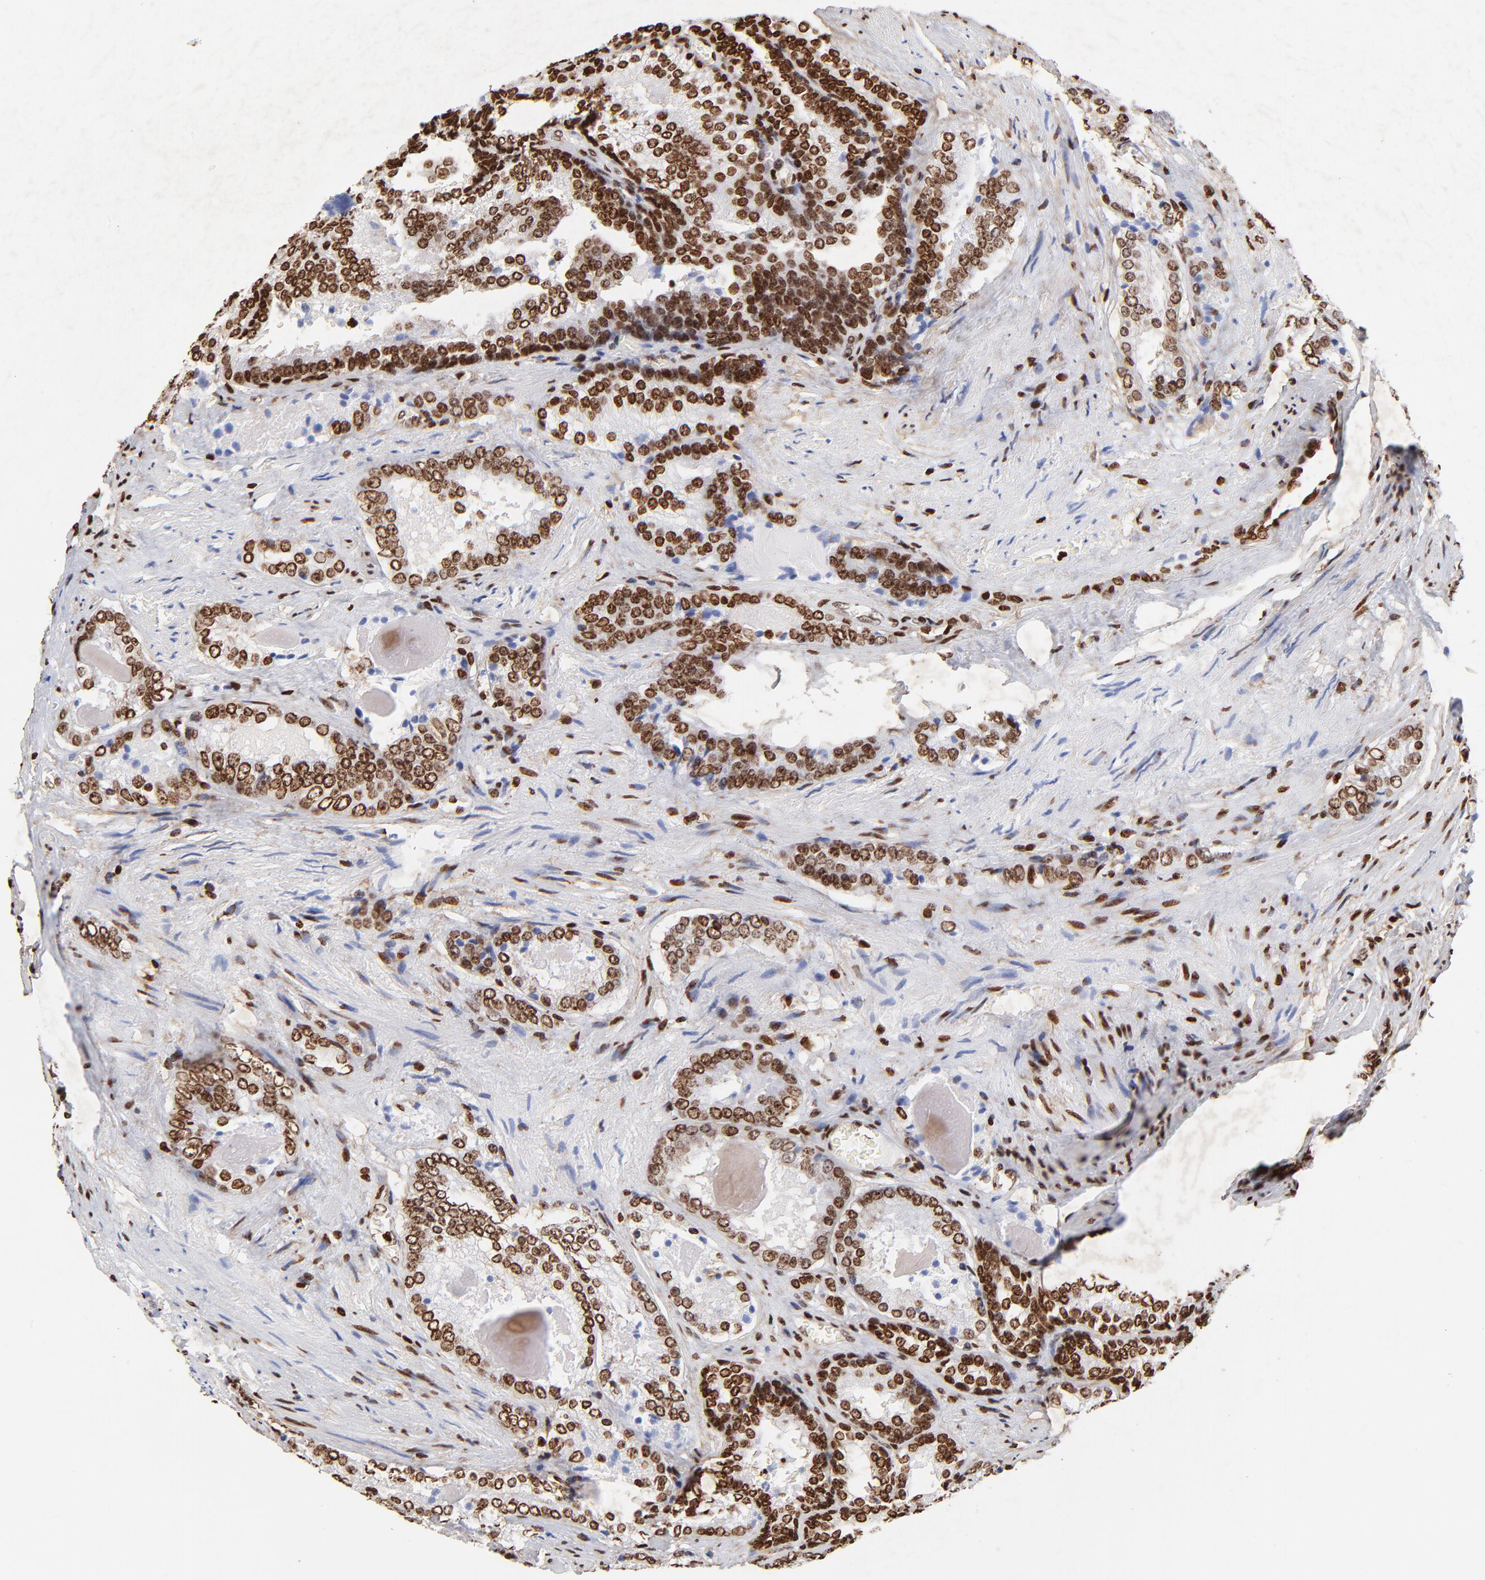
{"staining": {"intensity": "strong", "quantity": ">75%", "location": "nuclear"}, "tissue": "prostate cancer", "cell_type": "Tumor cells", "image_type": "cancer", "snomed": [{"axis": "morphology", "description": "Adenocarcinoma, Medium grade"}, {"axis": "topography", "description": "Prostate"}], "caption": "IHC of prostate cancer (adenocarcinoma (medium-grade)) reveals high levels of strong nuclear staining in about >75% of tumor cells.", "gene": "FBH1", "patient": {"sex": "male", "age": 60}}